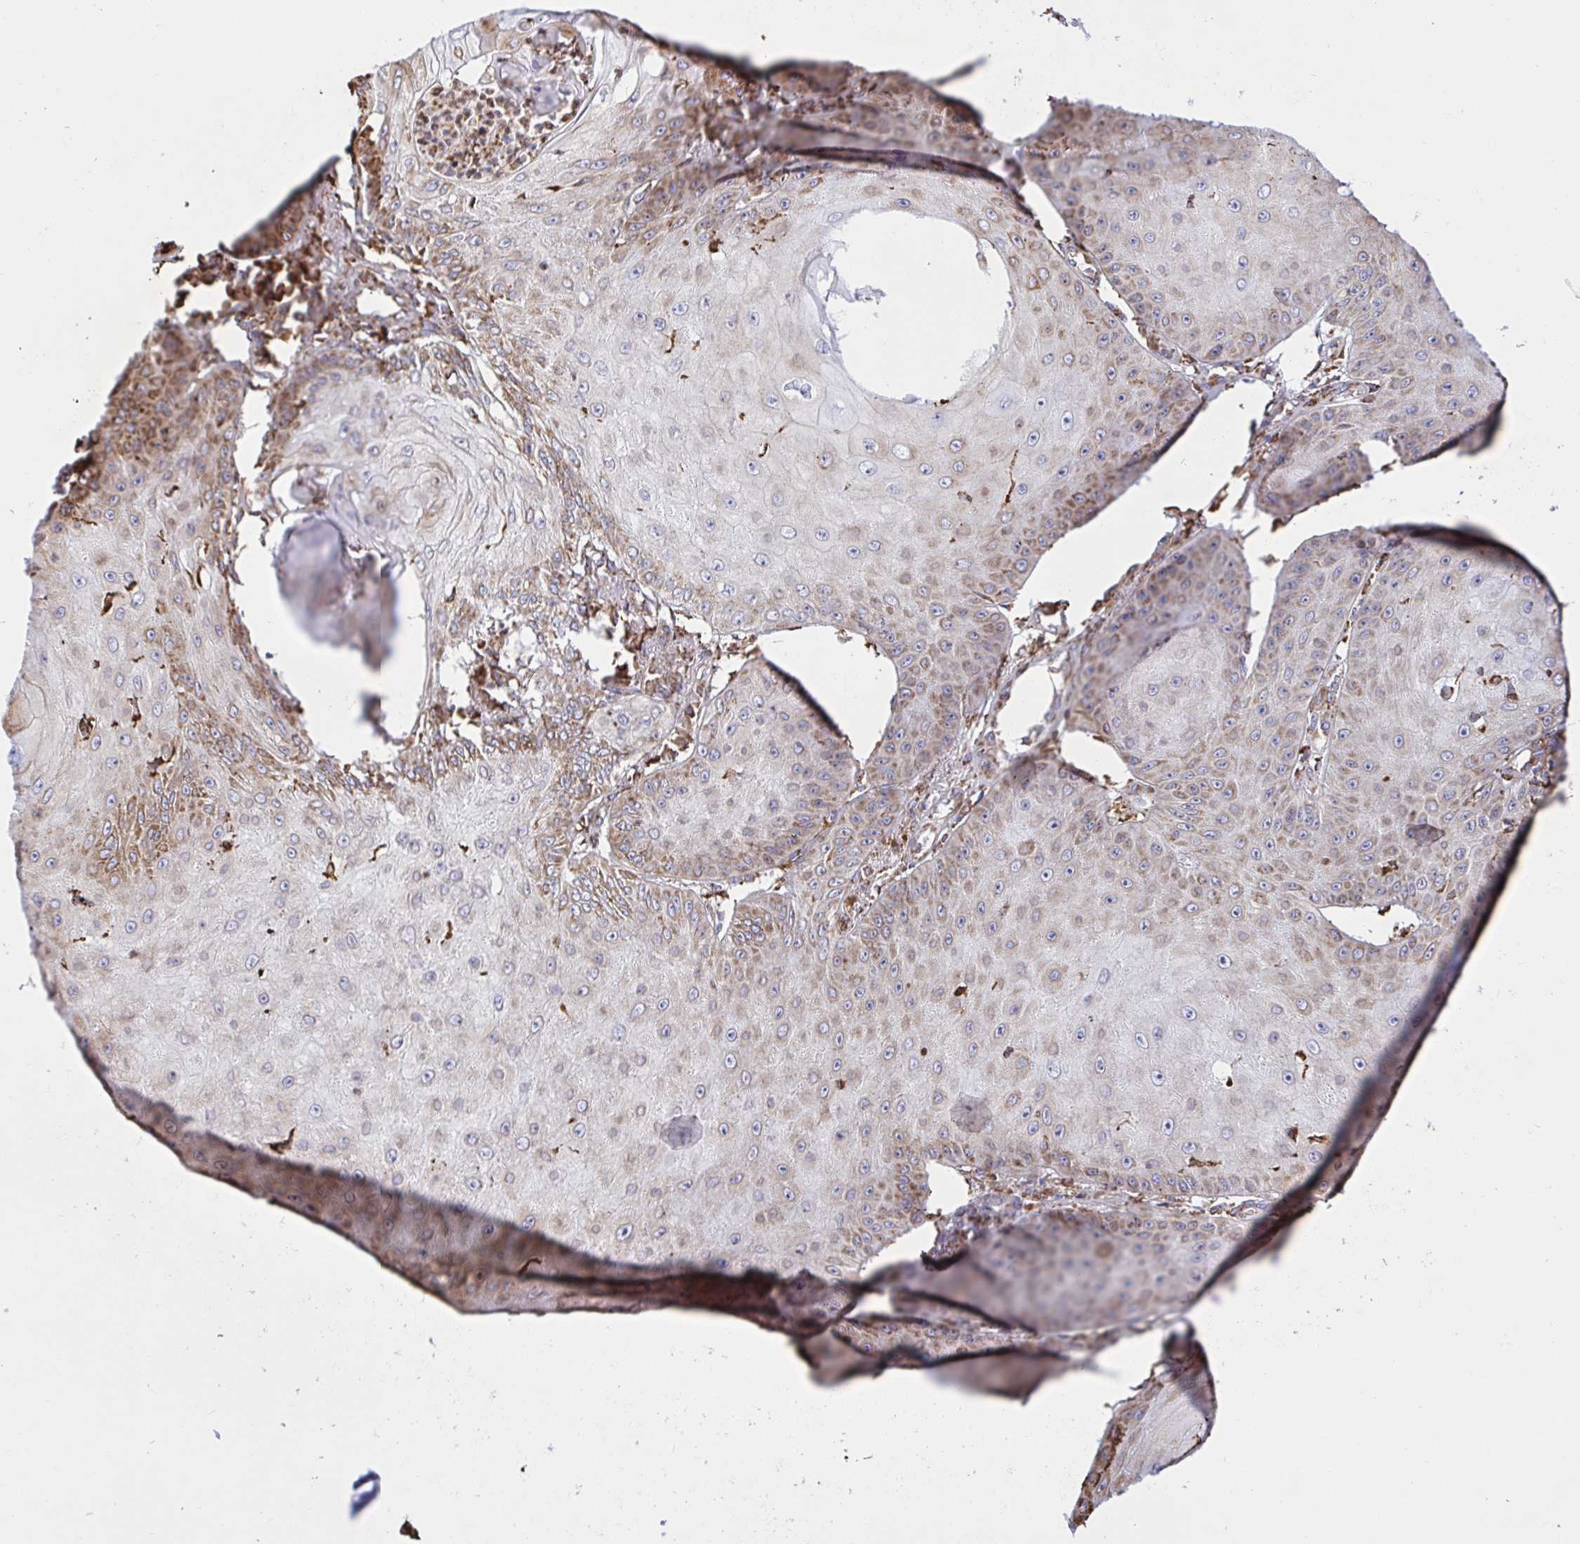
{"staining": {"intensity": "moderate", "quantity": "25%-75%", "location": "cytoplasmic/membranous"}, "tissue": "skin cancer", "cell_type": "Tumor cells", "image_type": "cancer", "snomed": [{"axis": "morphology", "description": "Squamous cell carcinoma, NOS"}, {"axis": "topography", "description": "Skin"}], "caption": "A brown stain labels moderate cytoplasmic/membranous expression of a protein in skin cancer (squamous cell carcinoma) tumor cells.", "gene": "CLGN", "patient": {"sex": "male", "age": 70}}